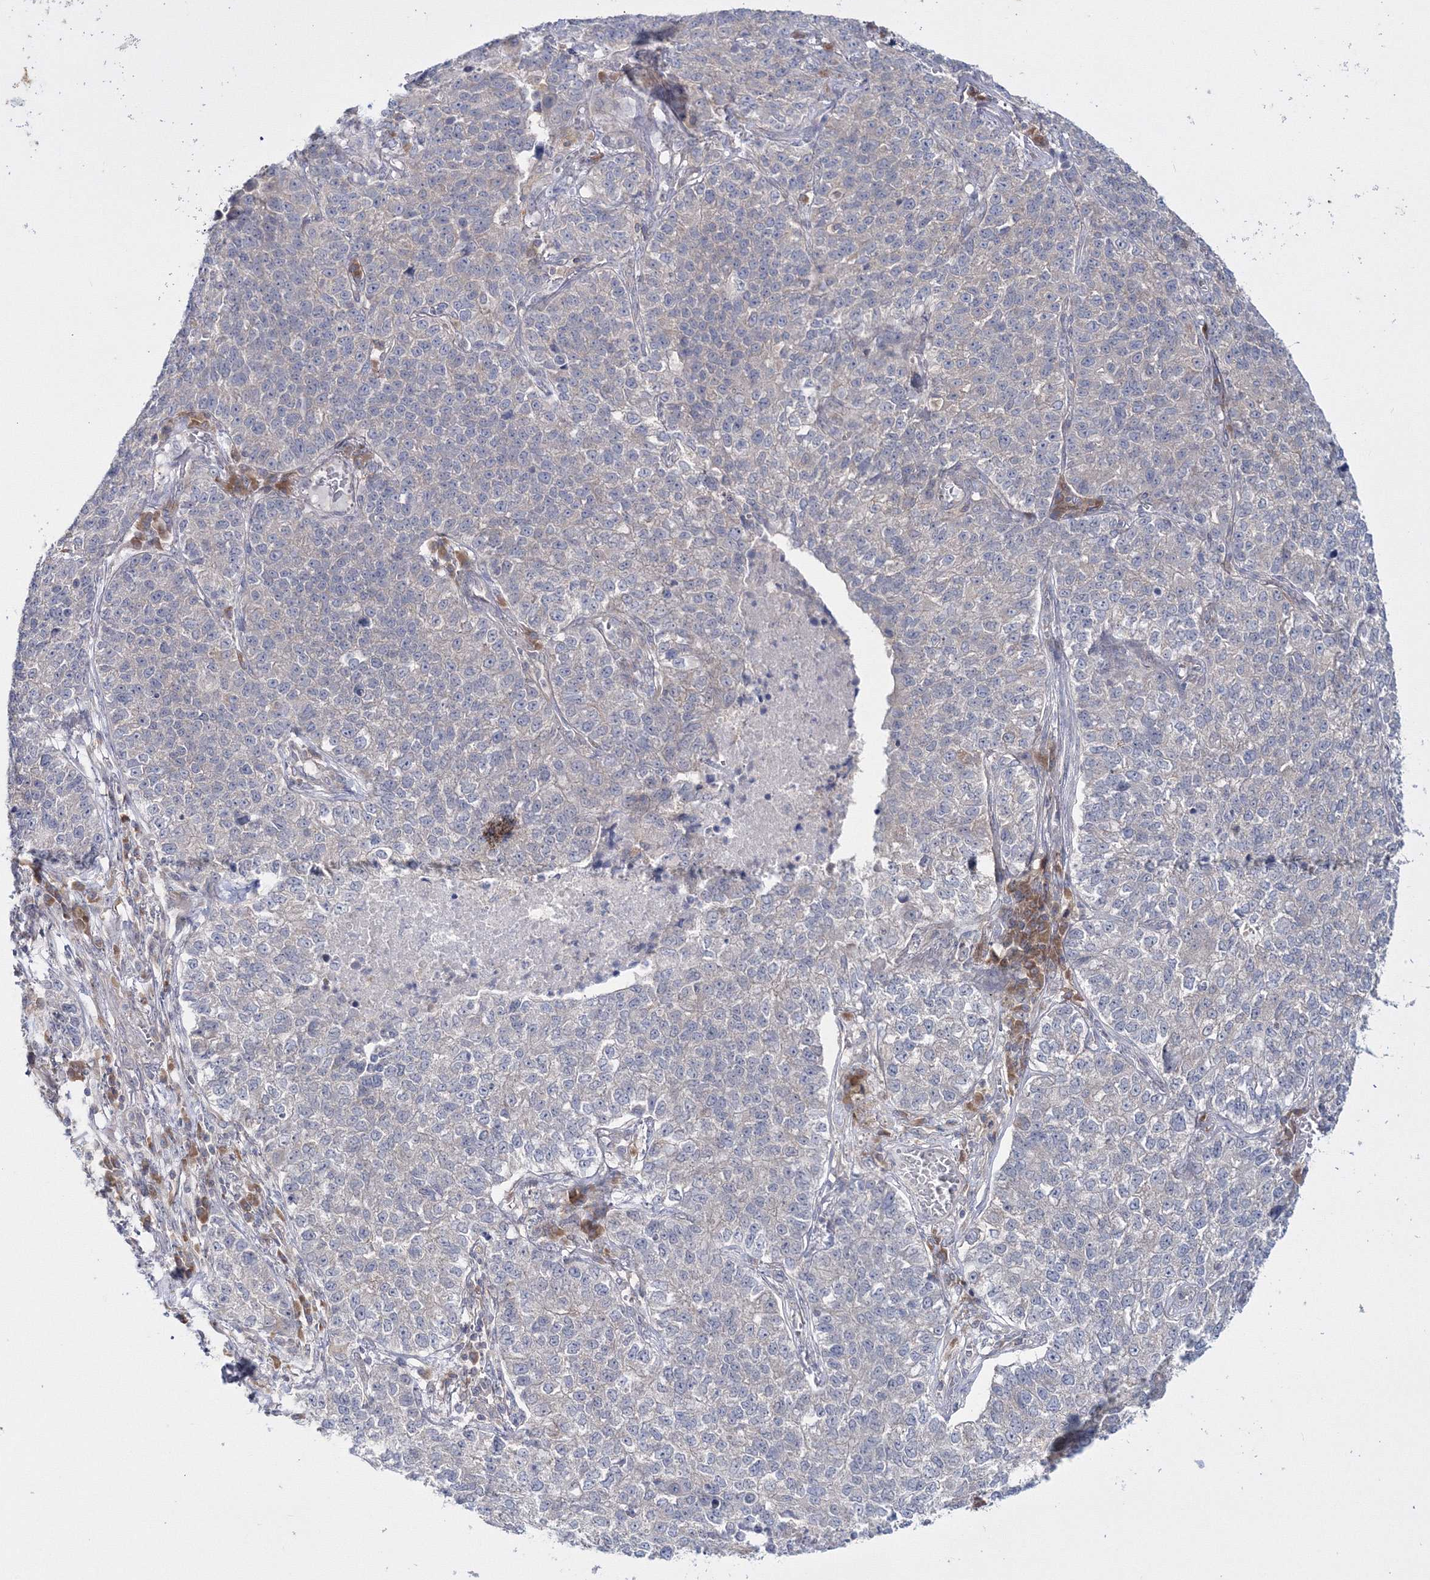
{"staining": {"intensity": "negative", "quantity": "none", "location": "none"}, "tissue": "lung cancer", "cell_type": "Tumor cells", "image_type": "cancer", "snomed": [{"axis": "morphology", "description": "Adenocarcinoma, NOS"}, {"axis": "topography", "description": "Lung"}], "caption": "A micrograph of human lung cancer is negative for staining in tumor cells.", "gene": "IPMK", "patient": {"sex": "male", "age": 49}}